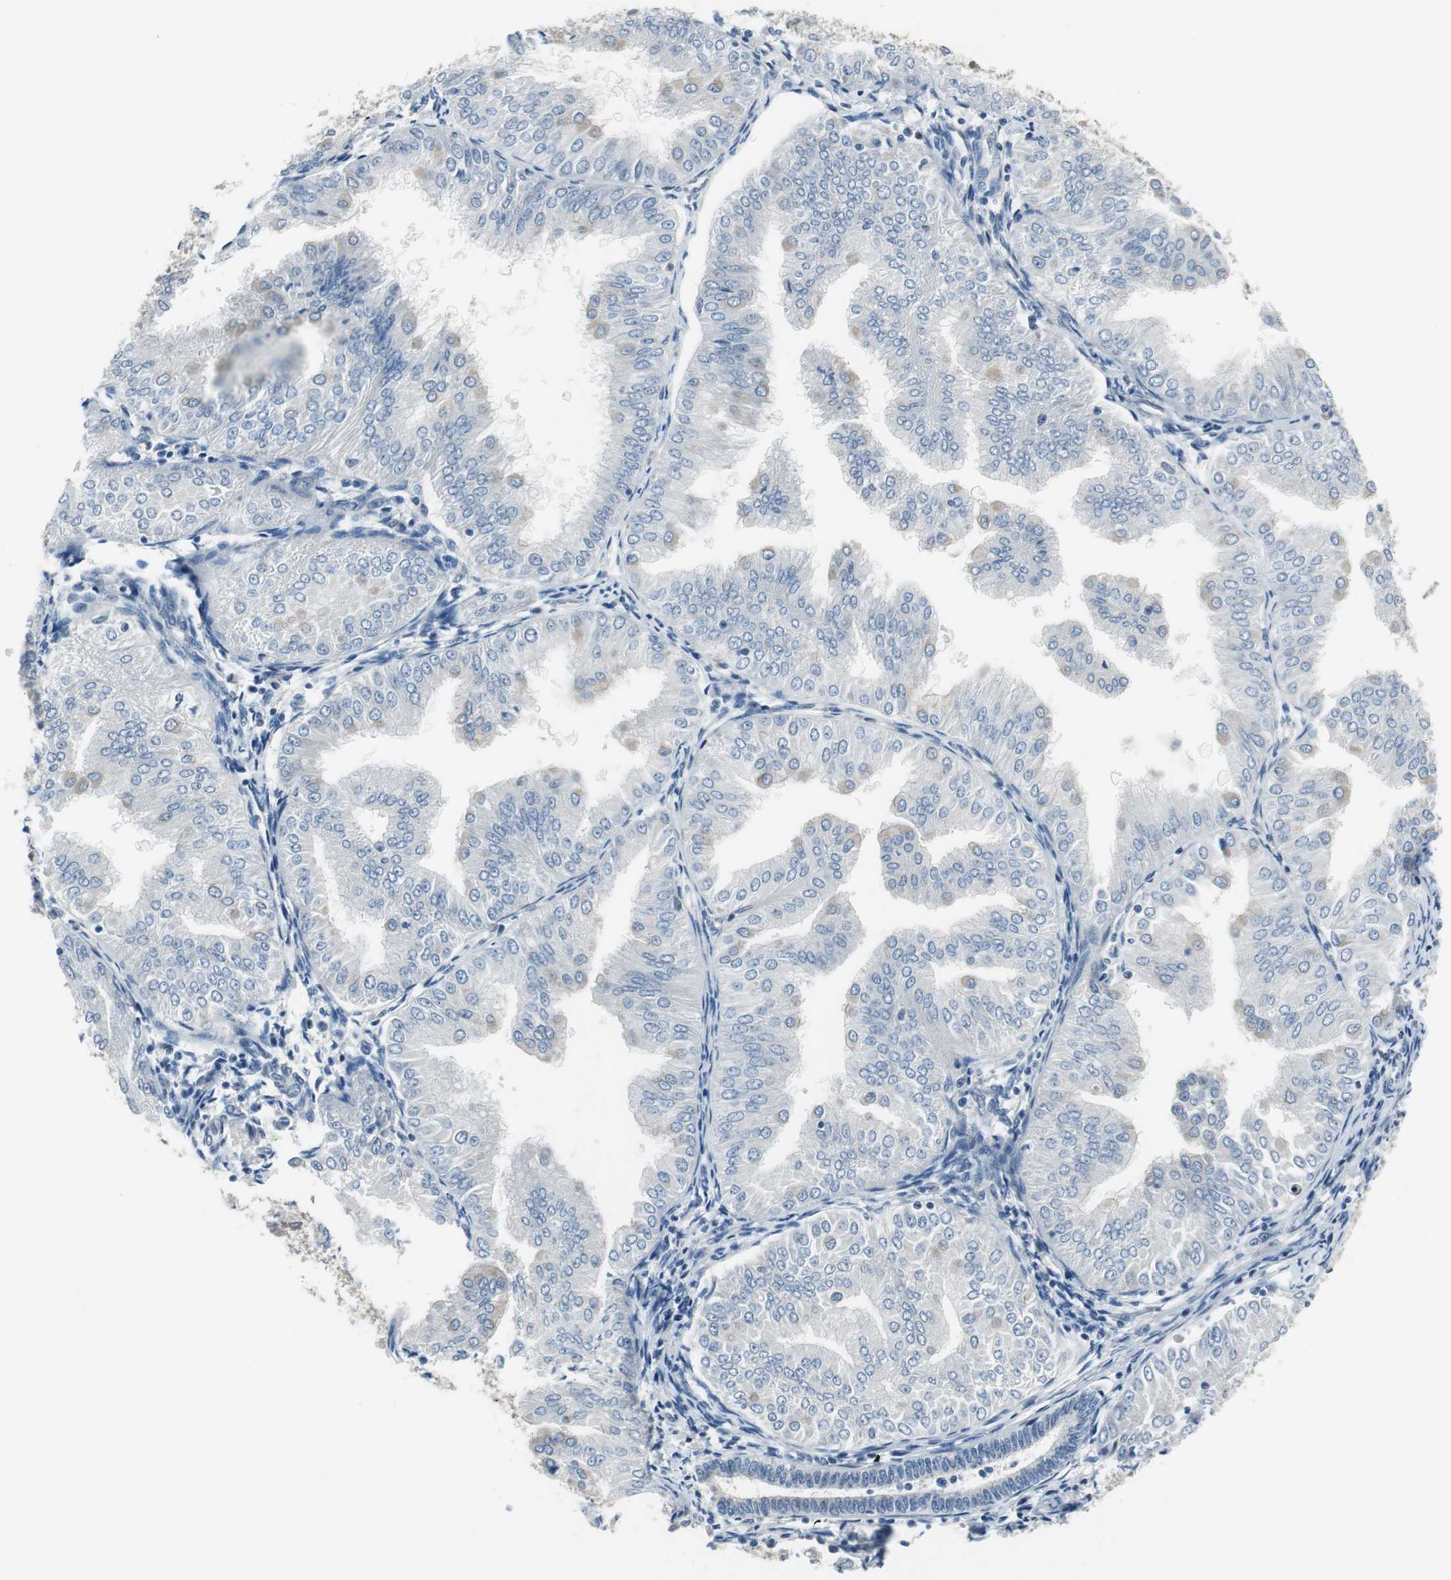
{"staining": {"intensity": "weak", "quantity": "<25%", "location": "cytoplasmic/membranous"}, "tissue": "endometrial cancer", "cell_type": "Tumor cells", "image_type": "cancer", "snomed": [{"axis": "morphology", "description": "Adenocarcinoma, NOS"}, {"axis": "topography", "description": "Endometrium"}], "caption": "DAB (3,3'-diaminobenzidine) immunohistochemical staining of human adenocarcinoma (endometrial) demonstrates no significant positivity in tumor cells.", "gene": "PLAA", "patient": {"sex": "female", "age": 53}}